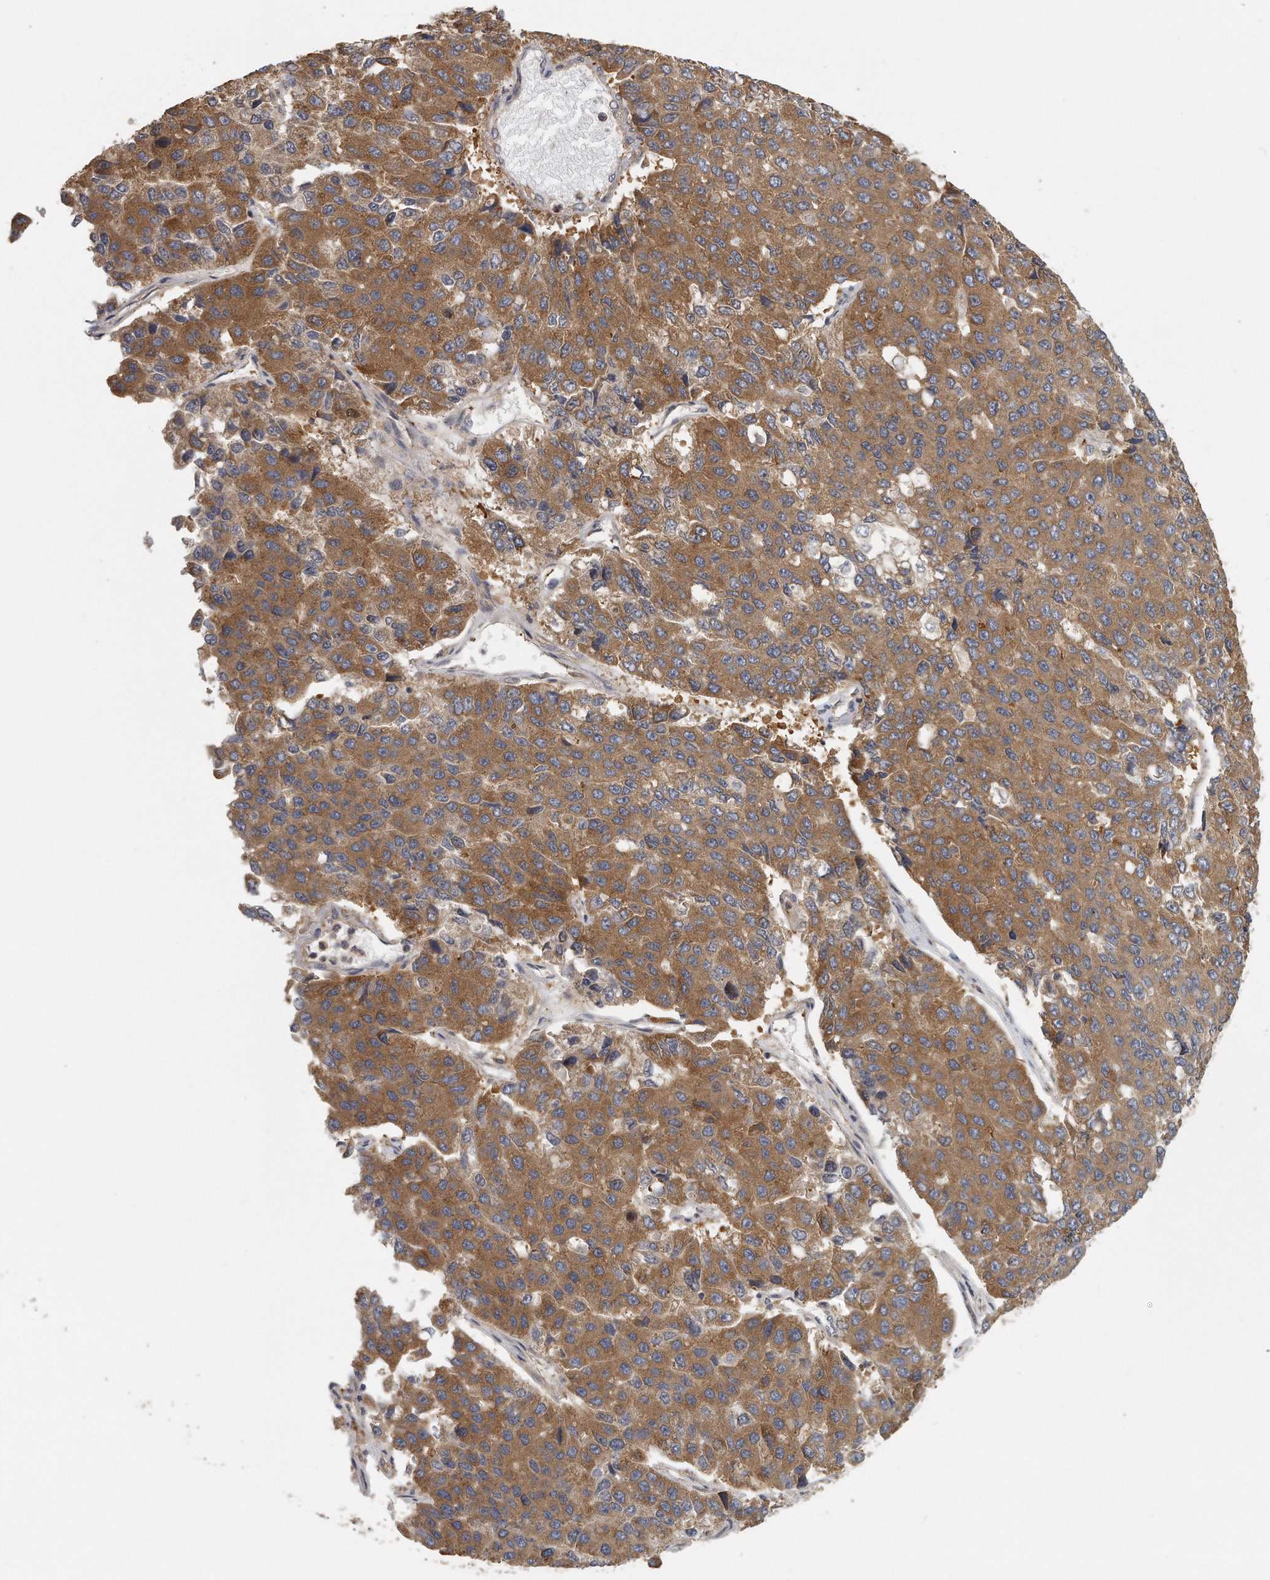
{"staining": {"intensity": "moderate", "quantity": ">75%", "location": "cytoplasmic/membranous"}, "tissue": "pancreatic cancer", "cell_type": "Tumor cells", "image_type": "cancer", "snomed": [{"axis": "morphology", "description": "Adenocarcinoma, NOS"}, {"axis": "topography", "description": "Pancreas"}], "caption": "There is medium levels of moderate cytoplasmic/membranous expression in tumor cells of adenocarcinoma (pancreatic), as demonstrated by immunohistochemical staining (brown color).", "gene": "EIF3I", "patient": {"sex": "male", "age": 50}}